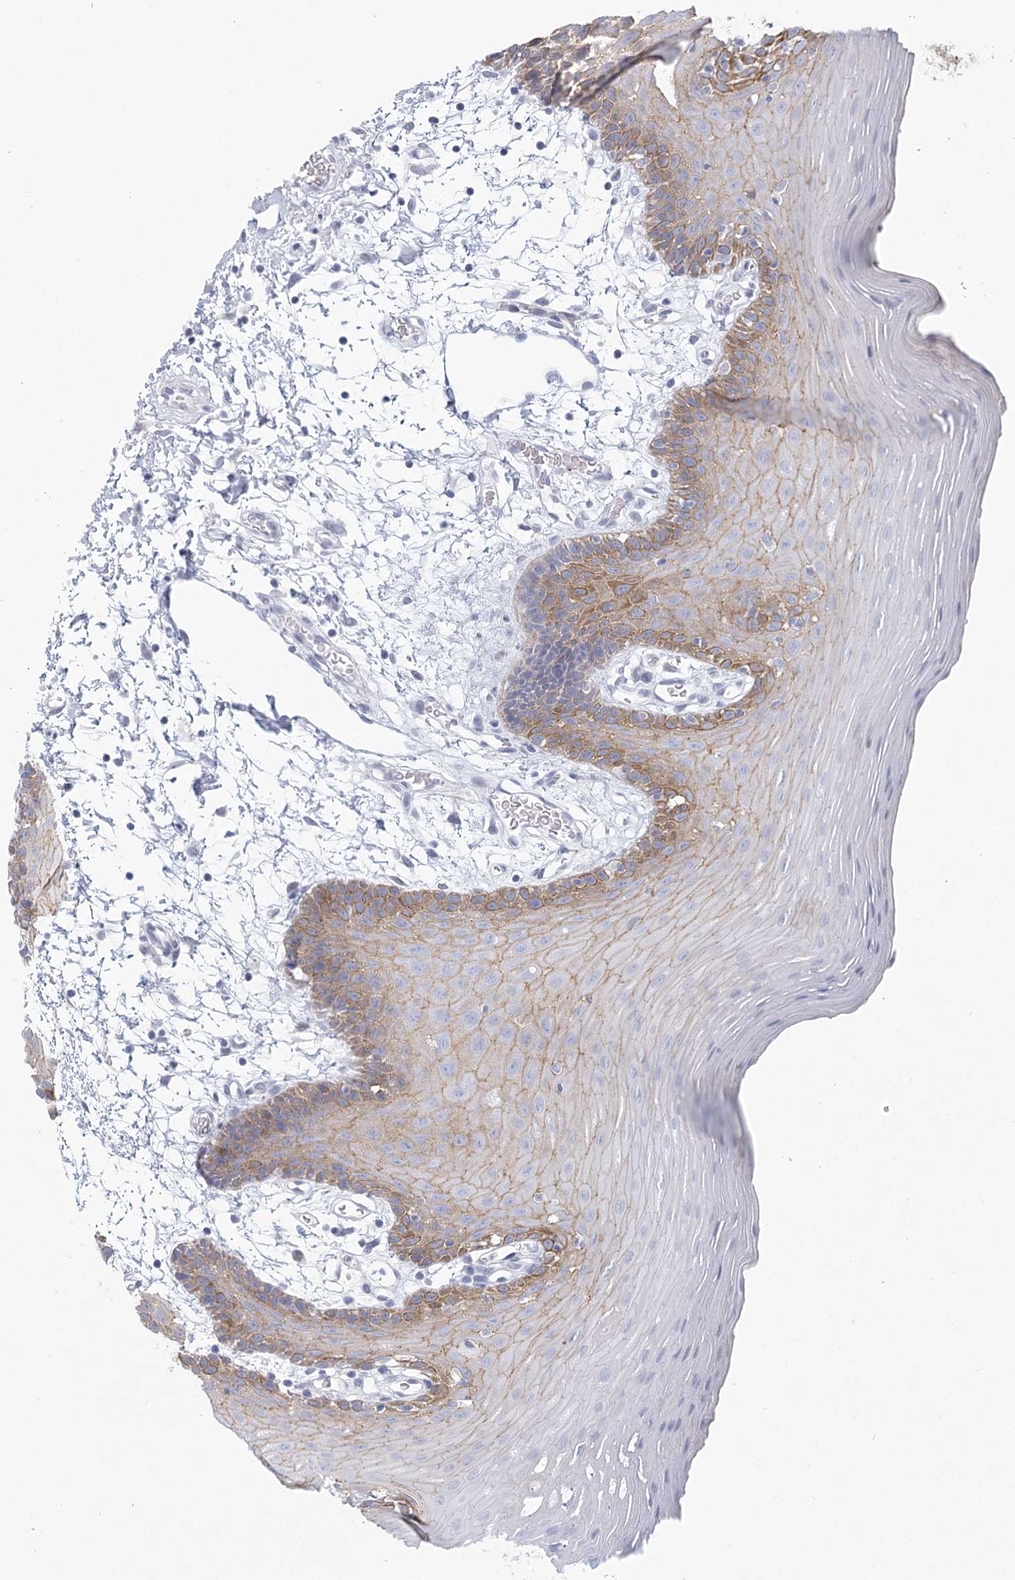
{"staining": {"intensity": "moderate", "quantity": "25%-75%", "location": "cytoplasmic/membranous"}, "tissue": "oral mucosa", "cell_type": "Squamous epithelial cells", "image_type": "normal", "snomed": [{"axis": "morphology", "description": "Normal tissue, NOS"}, {"axis": "topography", "description": "Skeletal muscle"}, {"axis": "topography", "description": "Oral tissue"}, {"axis": "topography", "description": "Salivary gland"}, {"axis": "topography", "description": "Peripheral nerve tissue"}], "caption": "There is medium levels of moderate cytoplasmic/membranous staining in squamous epithelial cells of normal oral mucosa, as demonstrated by immunohistochemical staining (brown color).", "gene": "WNT8B", "patient": {"sex": "male", "age": 54}}